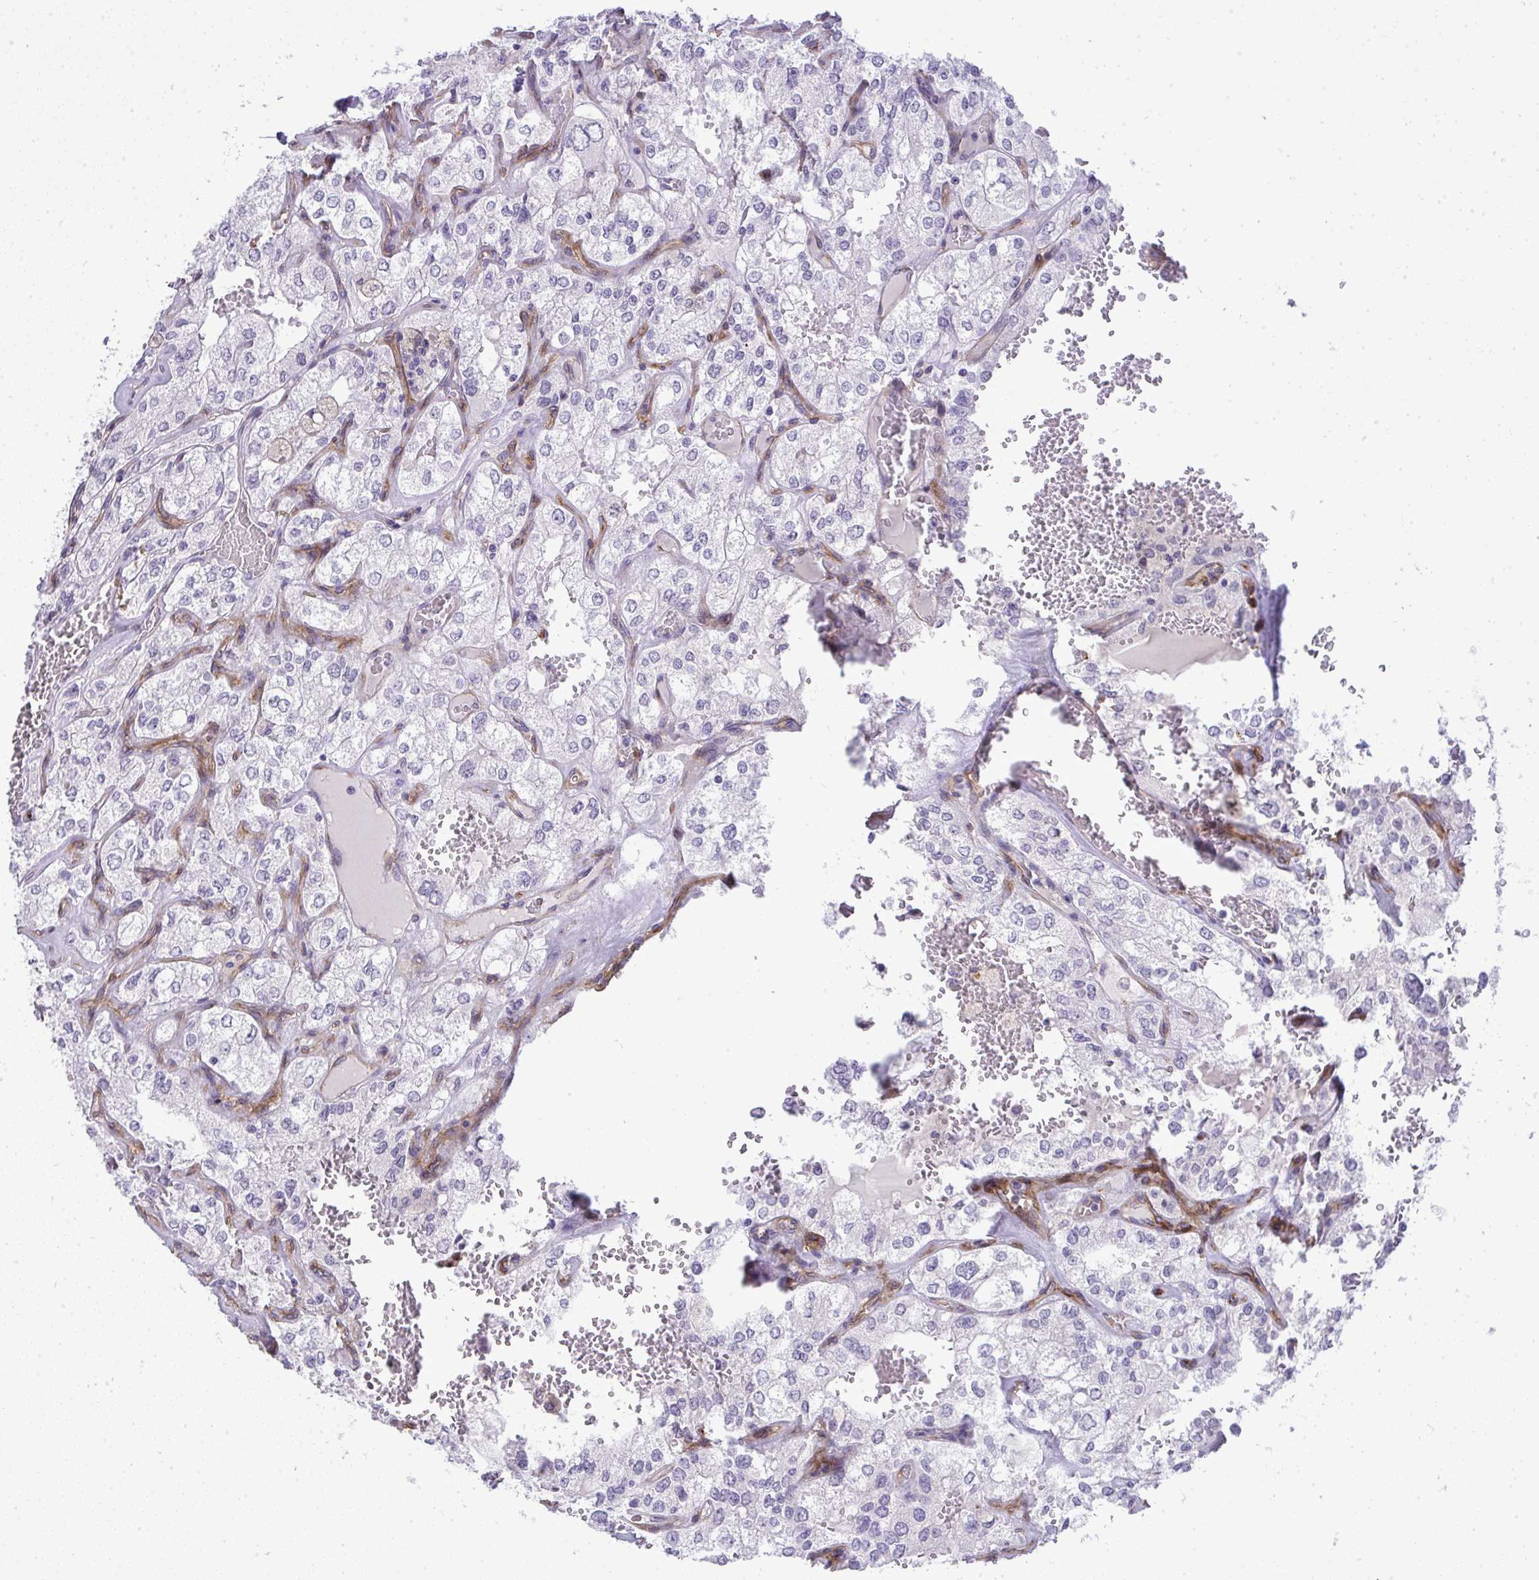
{"staining": {"intensity": "negative", "quantity": "none", "location": "none"}, "tissue": "renal cancer", "cell_type": "Tumor cells", "image_type": "cancer", "snomed": [{"axis": "morphology", "description": "Adenocarcinoma, NOS"}, {"axis": "topography", "description": "Kidney"}], "caption": "High power microscopy image of an immunohistochemistry (IHC) micrograph of renal cancer, revealing no significant expression in tumor cells.", "gene": "UBE2S", "patient": {"sex": "female", "age": 70}}